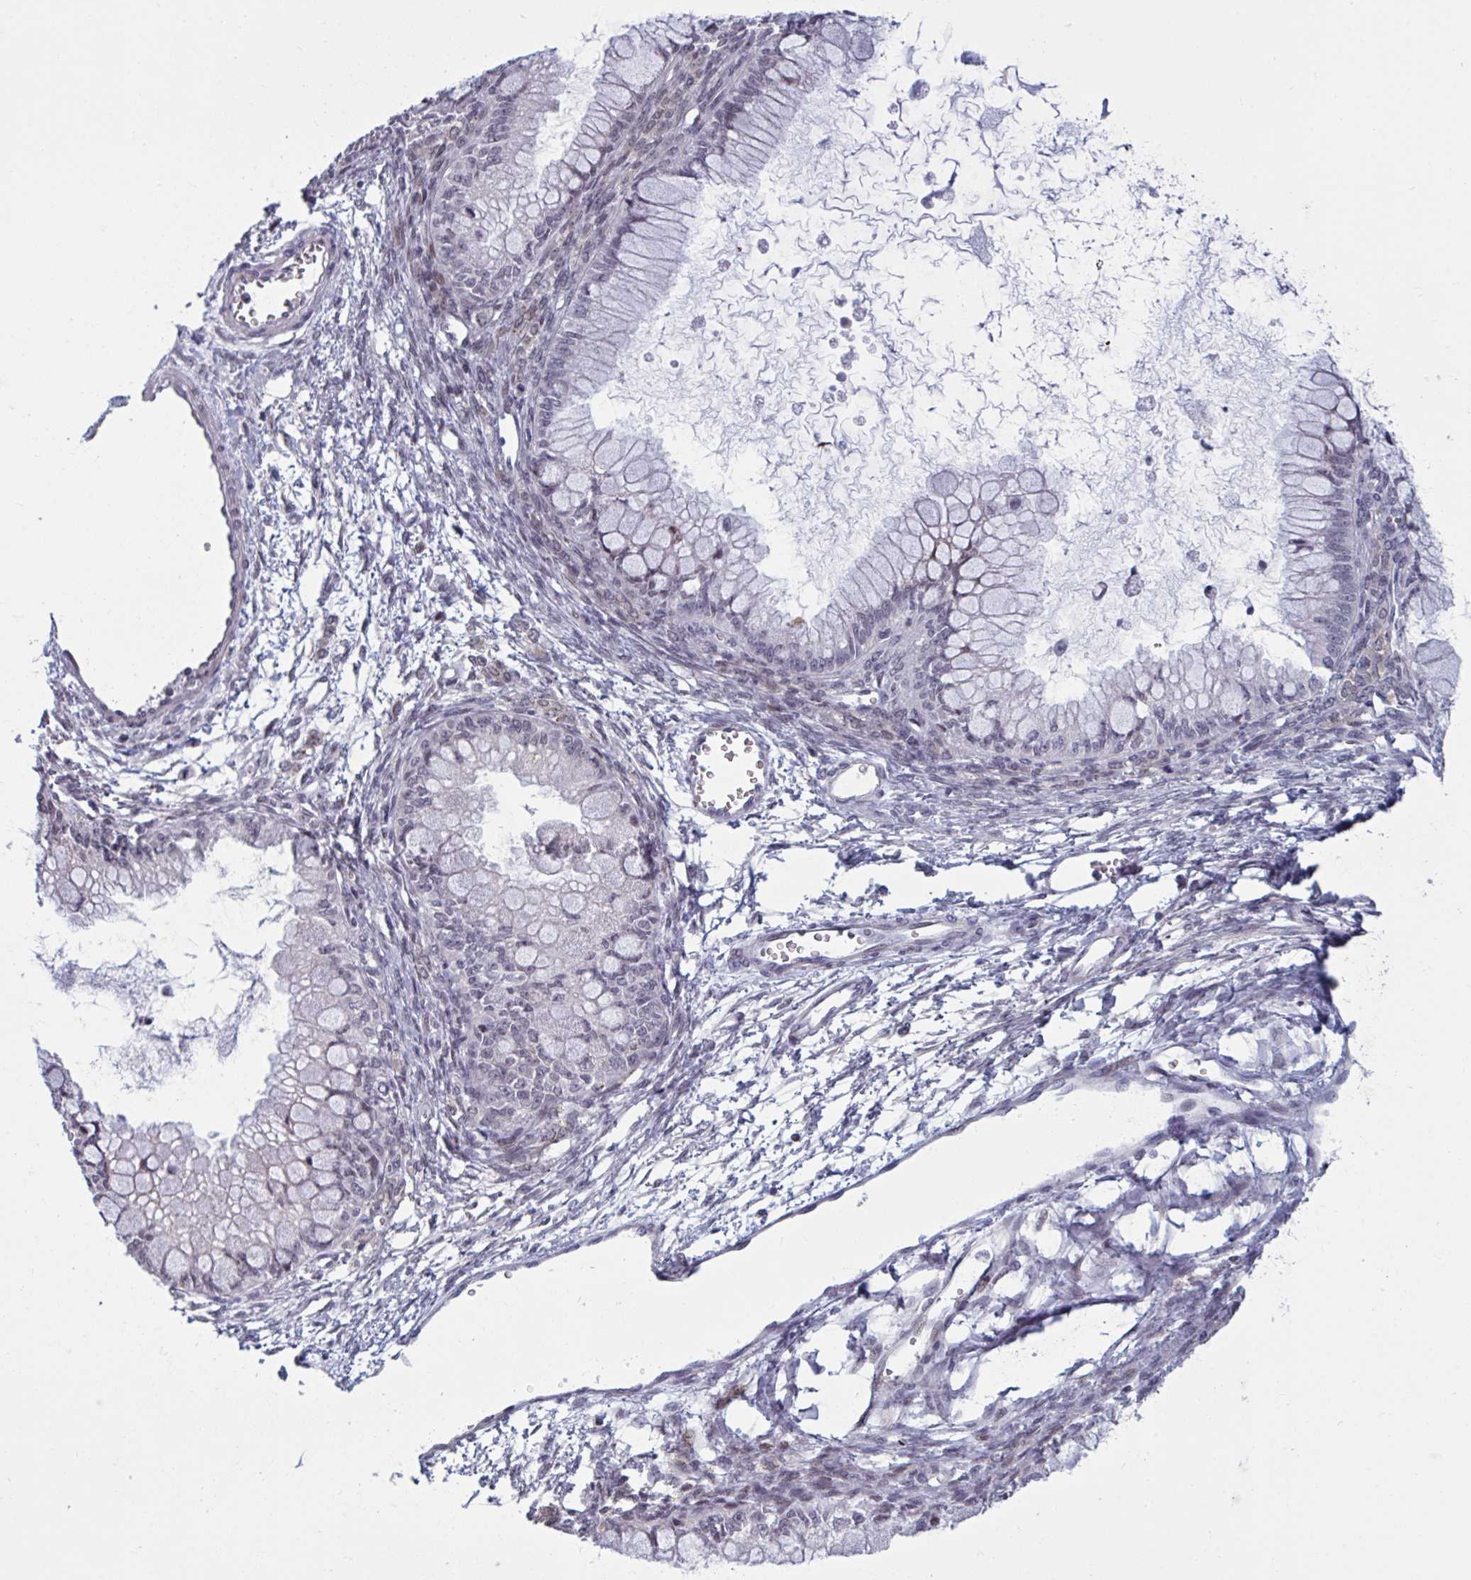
{"staining": {"intensity": "negative", "quantity": "none", "location": "none"}, "tissue": "ovarian cancer", "cell_type": "Tumor cells", "image_type": "cancer", "snomed": [{"axis": "morphology", "description": "Cystadenocarcinoma, mucinous, NOS"}, {"axis": "topography", "description": "Ovary"}], "caption": "Histopathology image shows no protein positivity in tumor cells of ovarian cancer (mucinous cystadenocarcinoma) tissue.", "gene": "TCEAL8", "patient": {"sex": "female", "age": 34}}